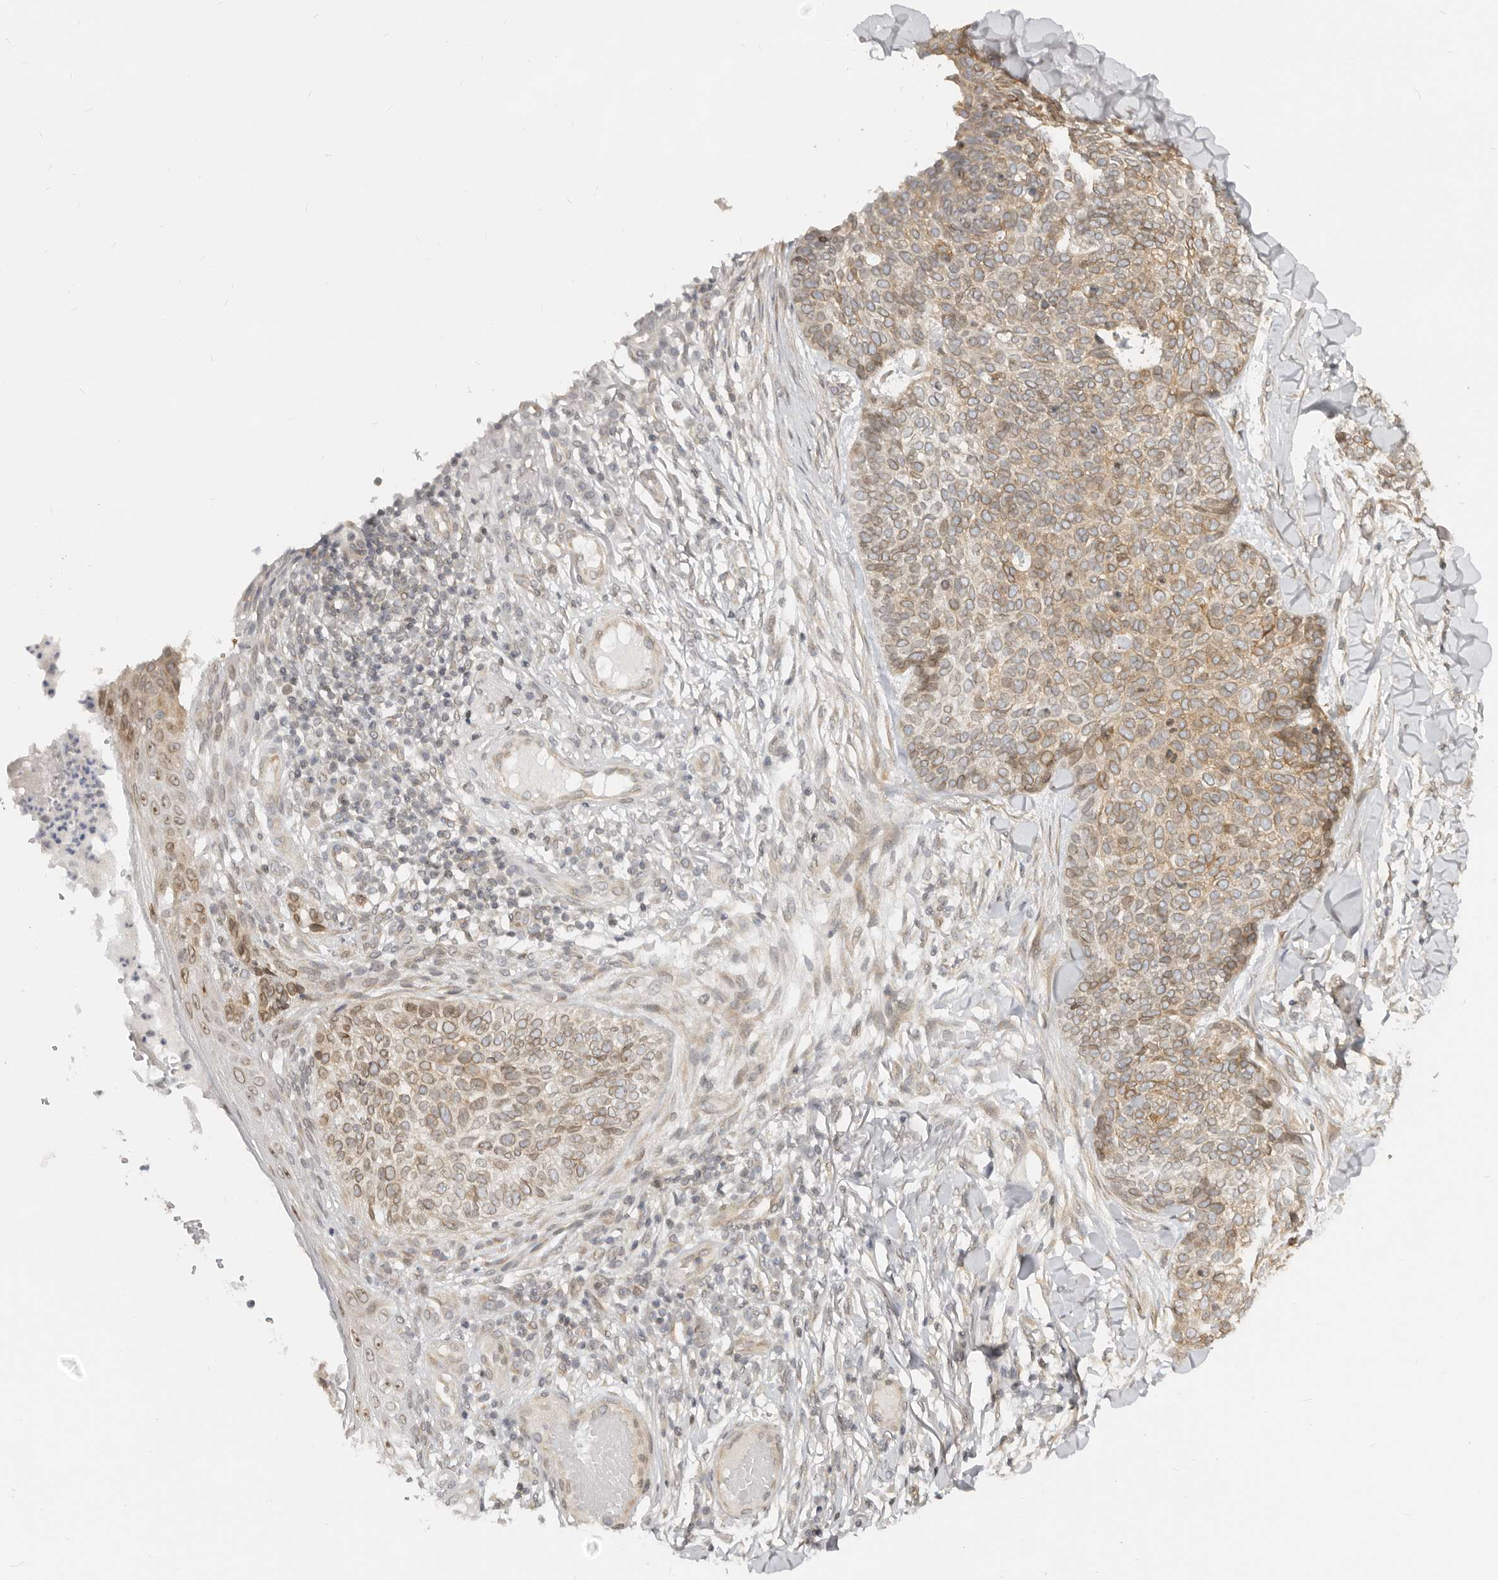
{"staining": {"intensity": "moderate", "quantity": ">75%", "location": "cytoplasmic/membranous,nuclear"}, "tissue": "skin cancer", "cell_type": "Tumor cells", "image_type": "cancer", "snomed": [{"axis": "morphology", "description": "Normal tissue, NOS"}, {"axis": "morphology", "description": "Basal cell carcinoma"}, {"axis": "topography", "description": "Skin"}], "caption": "Protein analysis of skin cancer (basal cell carcinoma) tissue displays moderate cytoplasmic/membranous and nuclear positivity in approximately >75% of tumor cells.", "gene": "NUP153", "patient": {"sex": "male", "age": 67}}